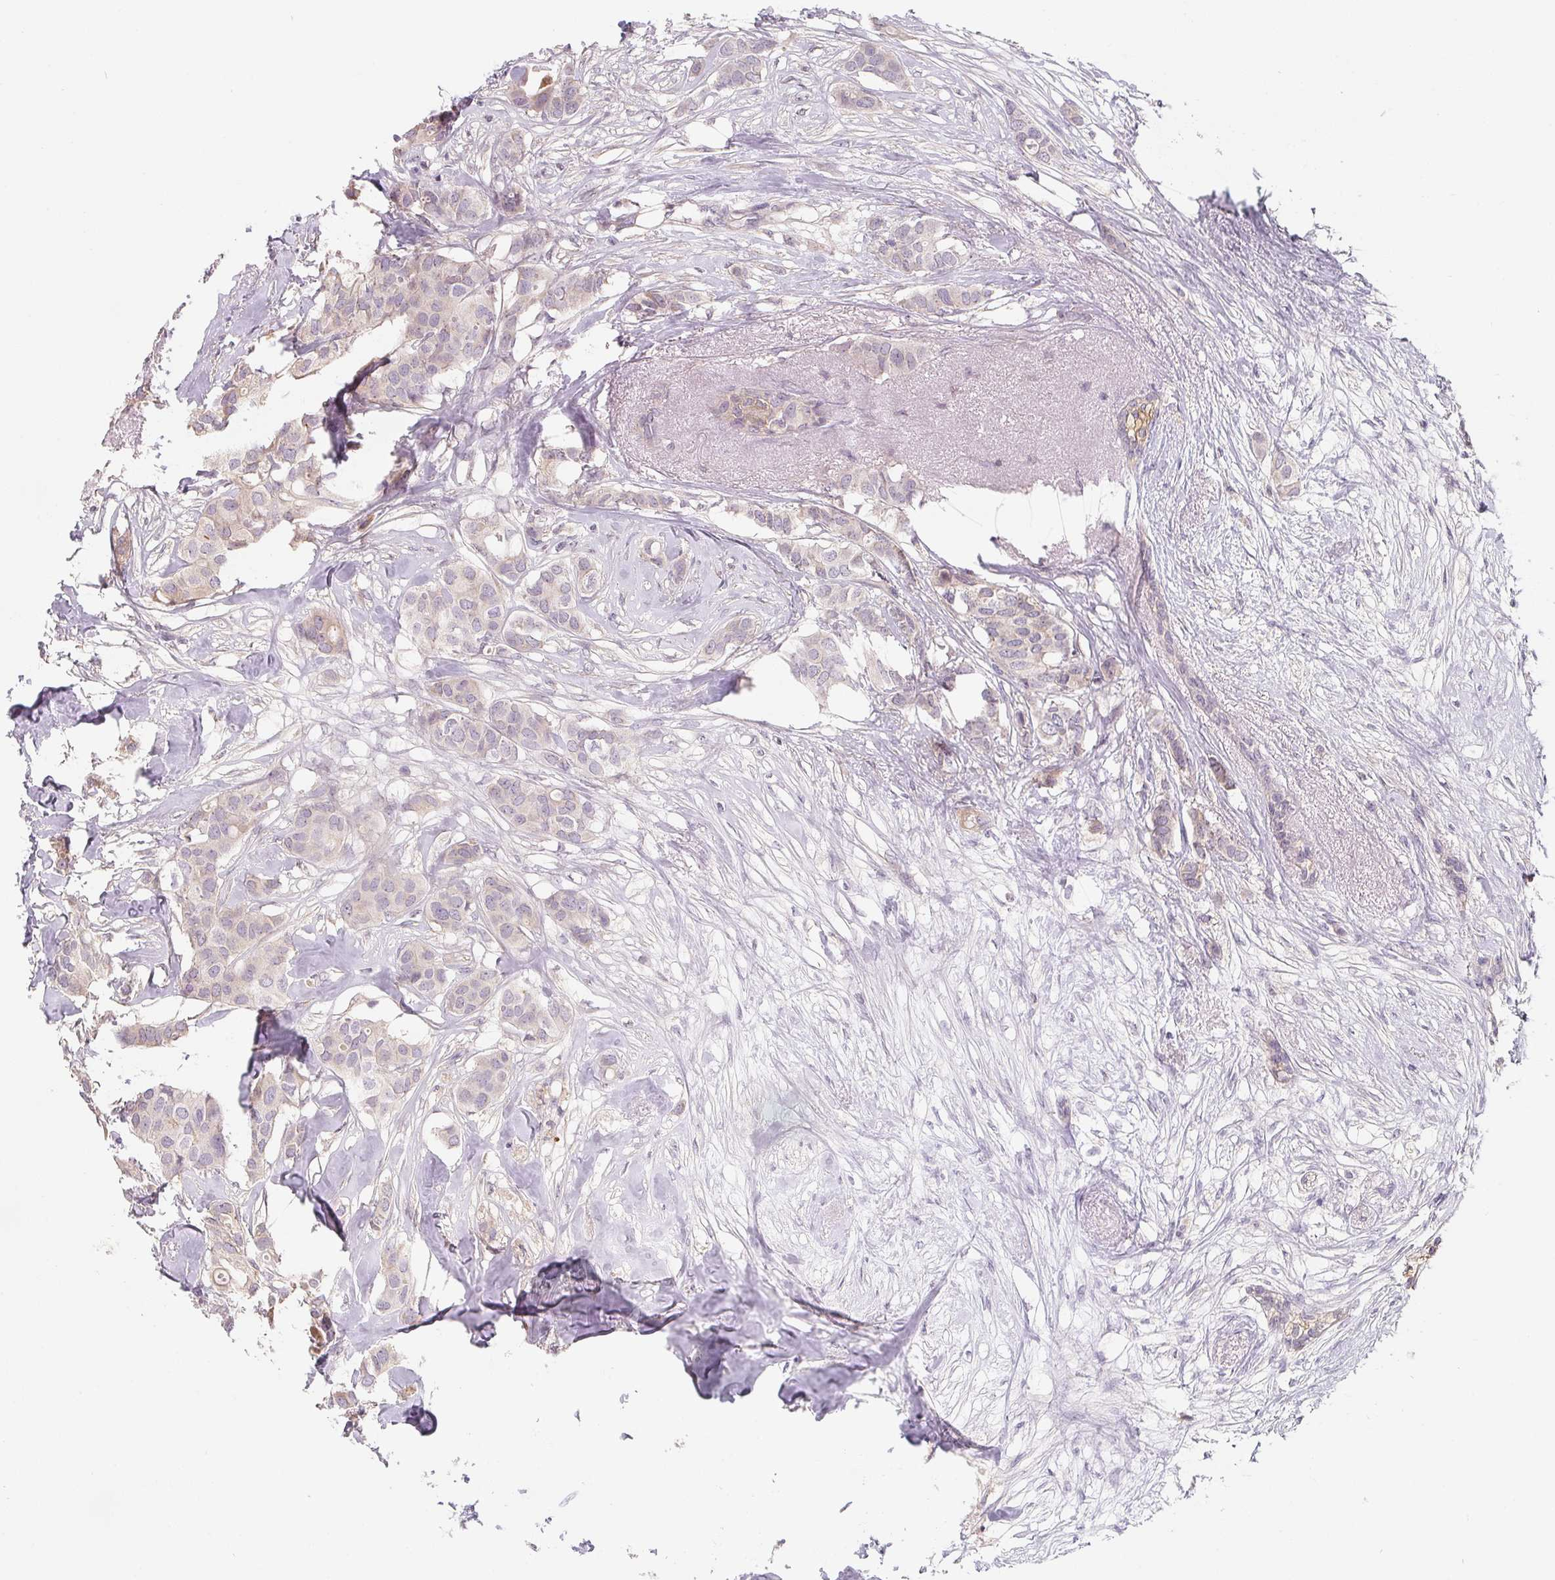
{"staining": {"intensity": "negative", "quantity": "none", "location": "none"}, "tissue": "breast cancer", "cell_type": "Tumor cells", "image_type": "cancer", "snomed": [{"axis": "morphology", "description": "Duct carcinoma"}, {"axis": "topography", "description": "Breast"}], "caption": "This is a photomicrograph of IHC staining of infiltrating ductal carcinoma (breast), which shows no expression in tumor cells.", "gene": "ANKRD13A", "patient": {"sex": "female", "age": 62}}